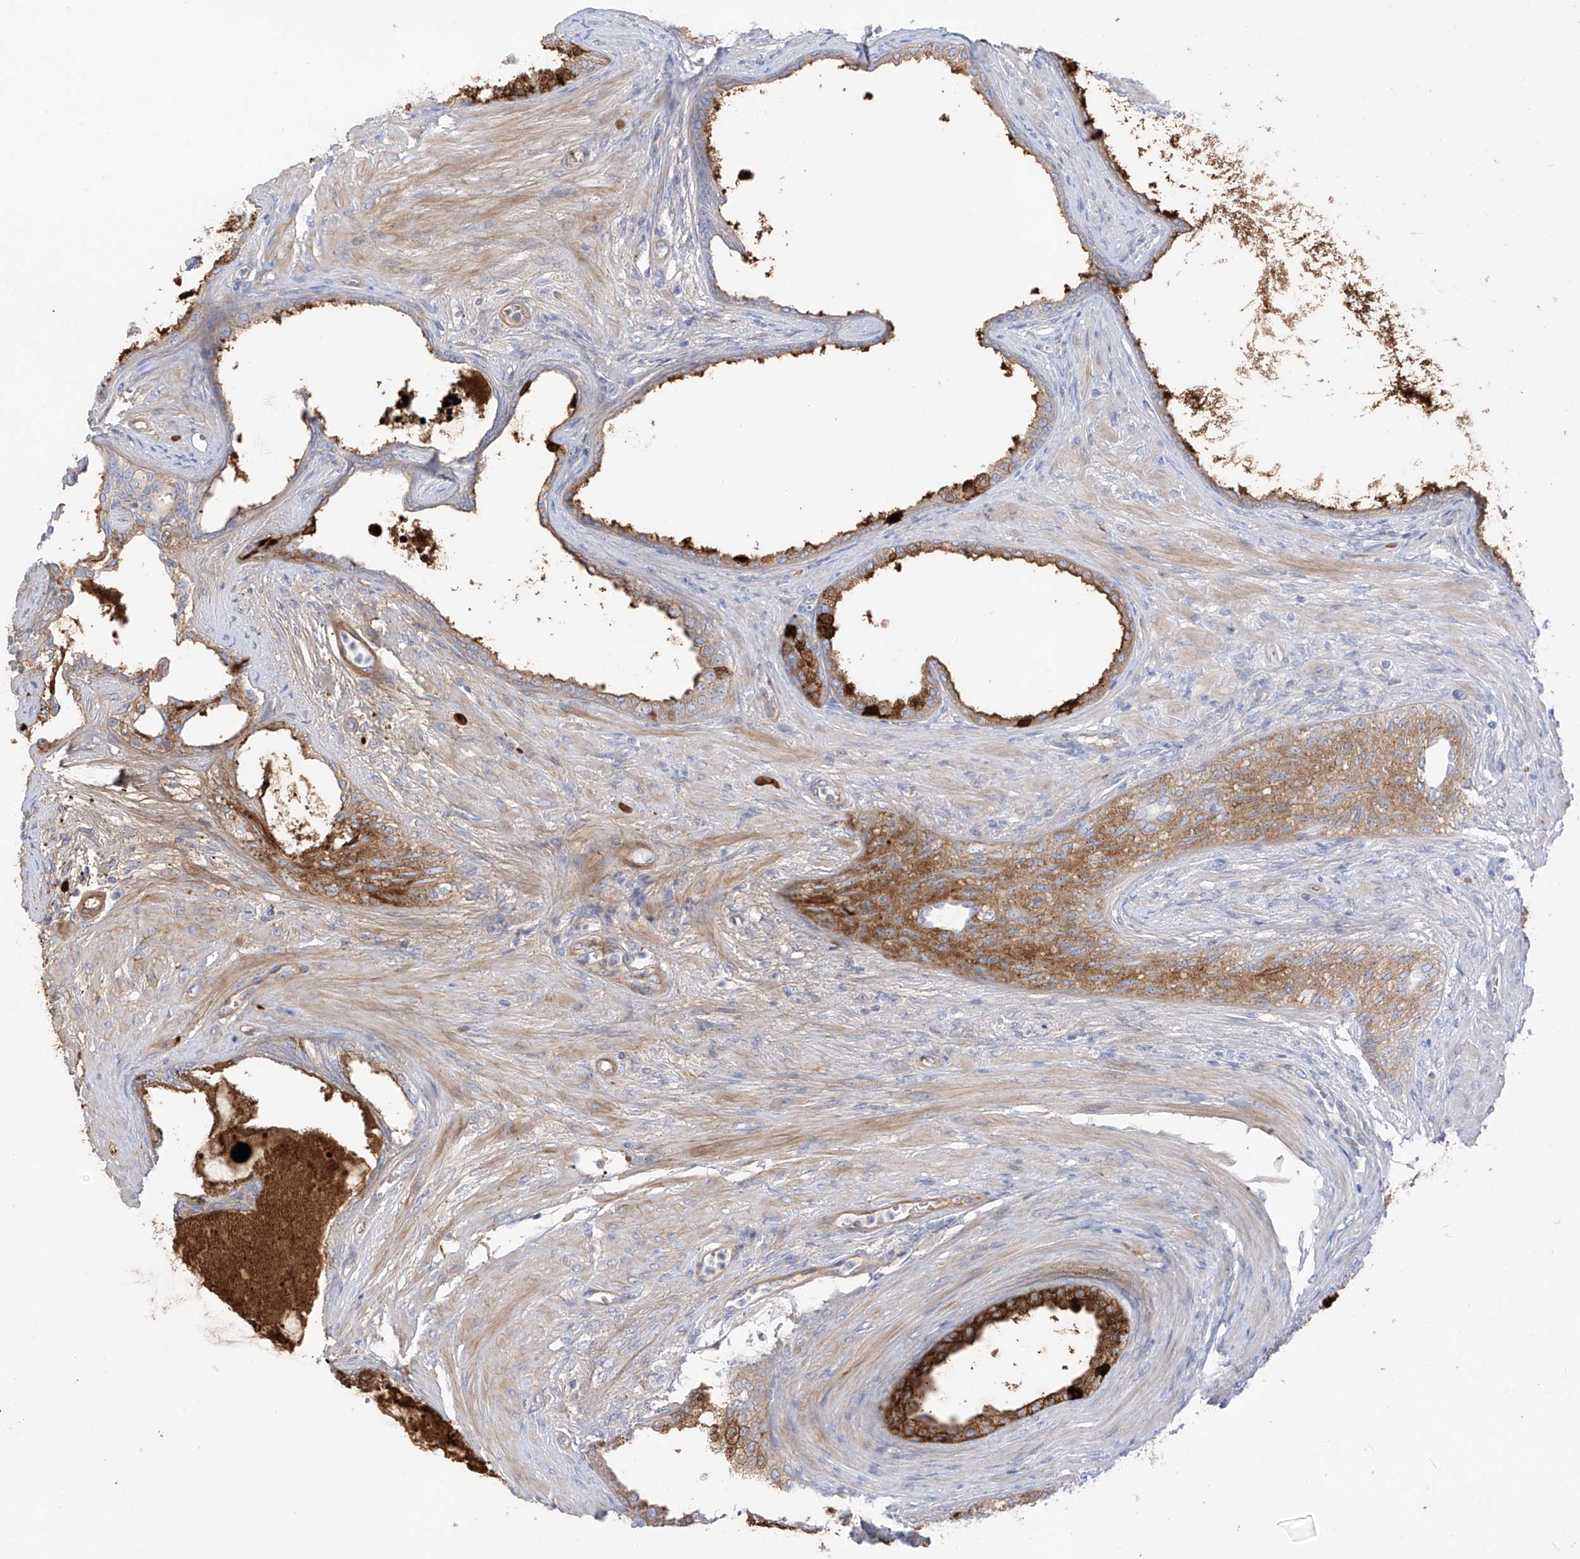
{"staining": {"intensity": "strong", "quantity": "<25%", "location": "cytoplasmic/membranous"}, "tissue": "prostate cancer", "cell_type": "Tumor cells", "image_type": "cancer", "snomed": [{"axis": "morphology", "description": "Normal tissue, NOS"}, {"axis": "morphology", "description": "Adenocarcinoma, Low grade"}, {"axis": "topography", "description": "Prostate"}, {"axis": "topography", "description": "Peripheral nerve tissue"}], "caption": "Prostate cancer (low-grade adenocarcinoma) stained for a protein (brown) displays strong cytoplasmic/membranous positive positivity in approximately <25% of tumor cells.", "gene": "ASPRV1", "patient": {"sex": "male", "age": 71}}